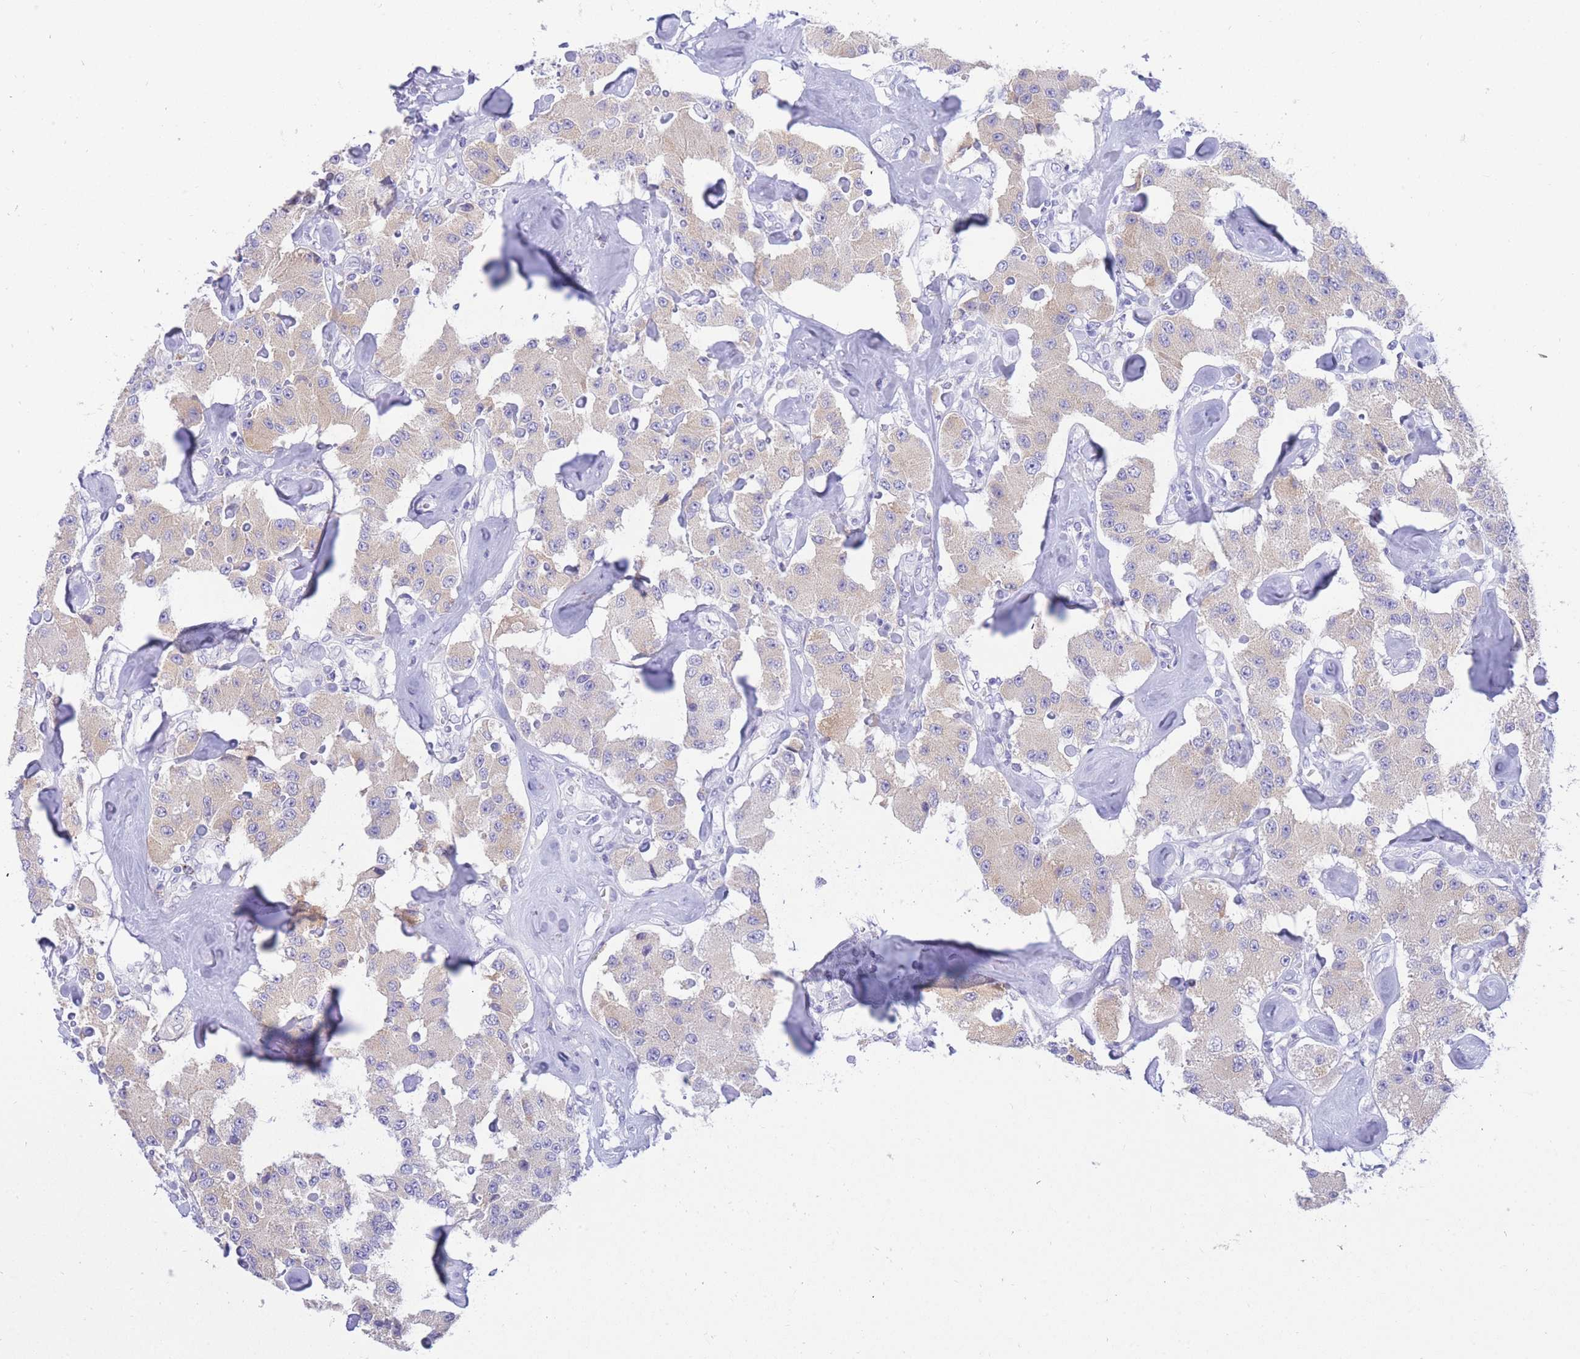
{"staining": {"intensity": "negative", "quantity": "none", "location": "none"}, "tissue": "carcinoid", "cell_type": "Tumor cells", "image_type": "cancer", "snomed": [{"axis": "morphology", "description": "Carcinoid, malignant, NOS"}, {"axis": "topography", "description": "Pancreas"}], "caption": "Tumor cells show no significant protein staining in carcinoid (malignant).", "gene": "SSUH2", "patient": {"sex": "male", "age": 41}}